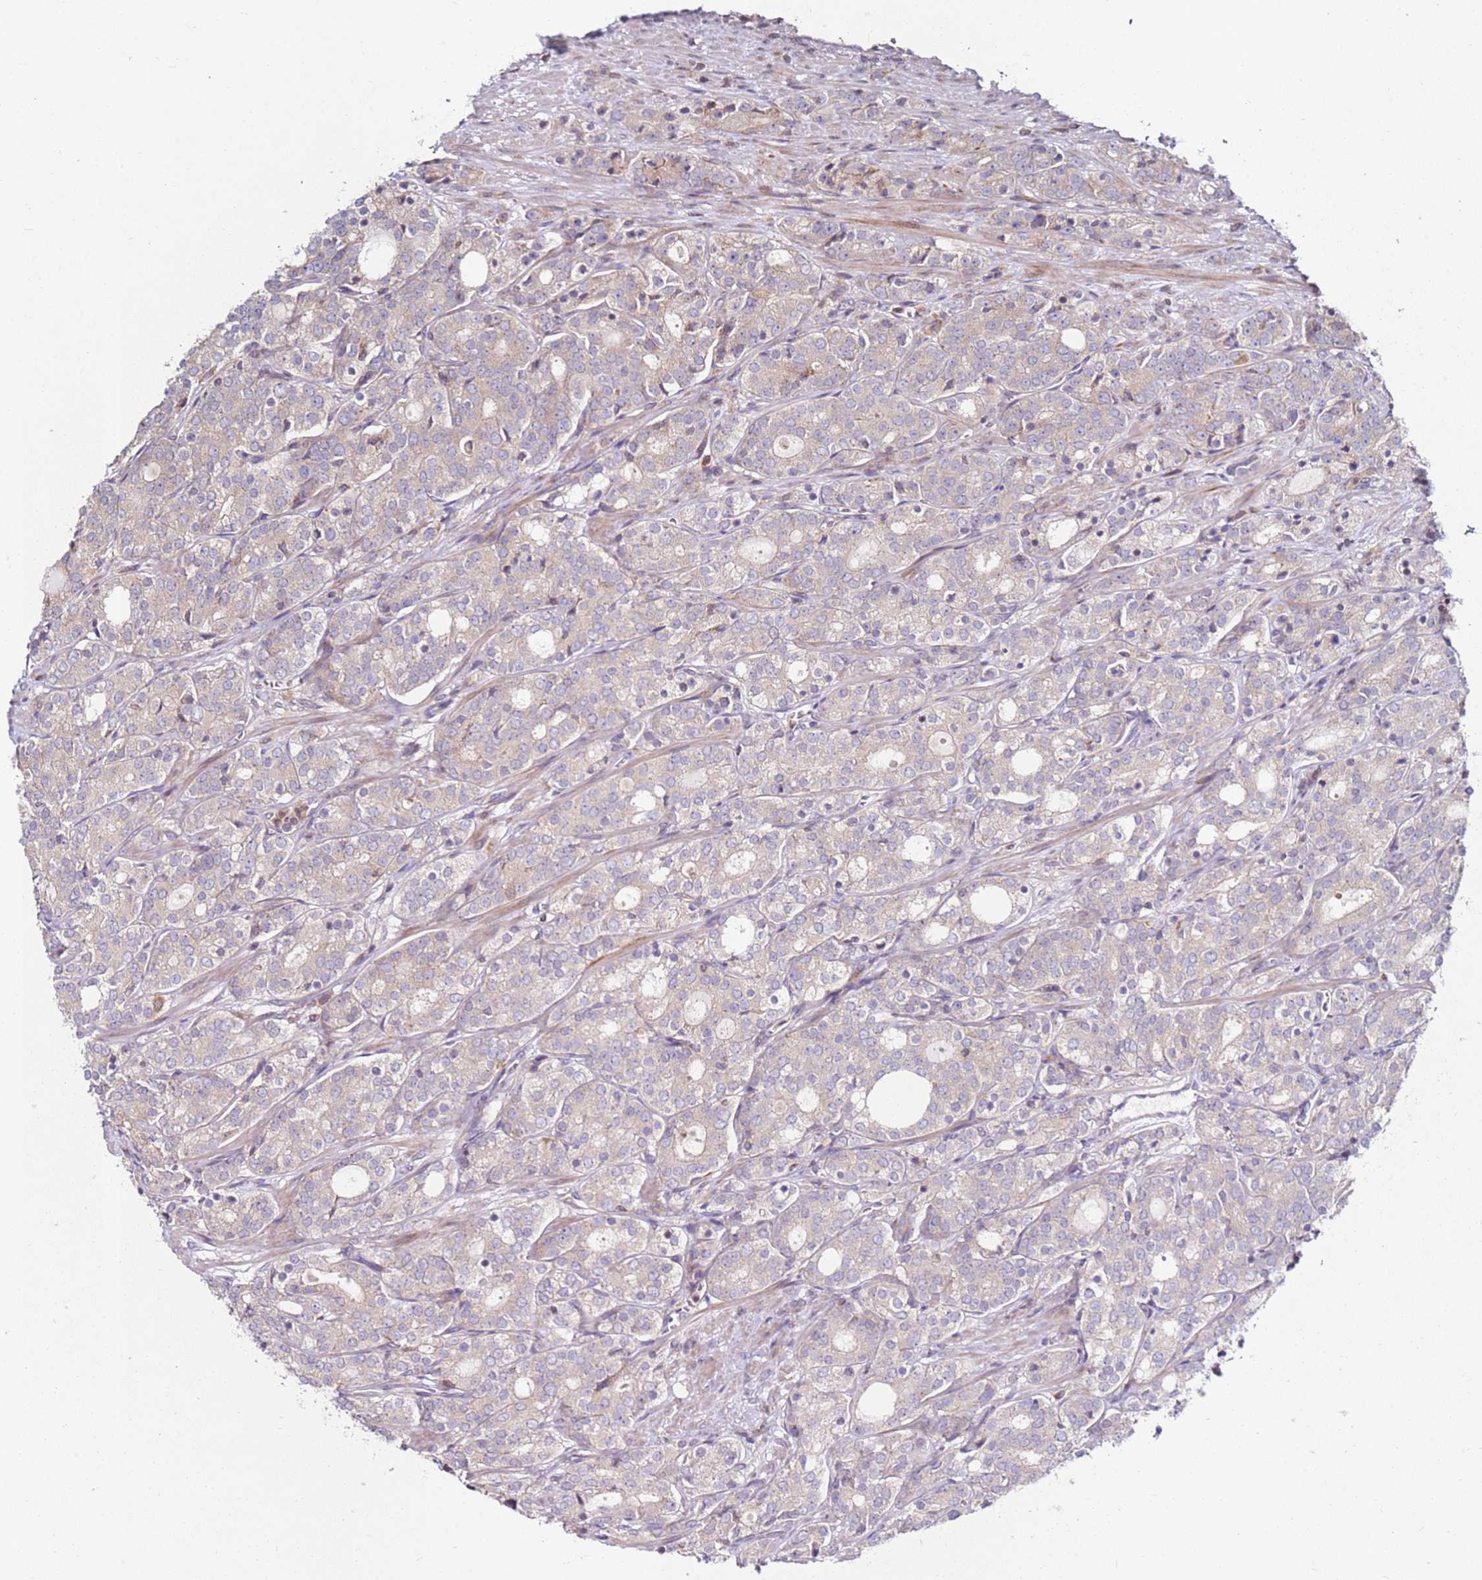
{"staining": {"intensity": "weak", "quantity": ">75%", "location": "cytoplasmic/membranous"}, "tissue": "prostate cancer", "cell_type": "Tumor cells", "image_type": "cancer", "snomed": [{"axis": "morphology", "description": "Adenocarcinoma, High grade"}, {"axis": "topography", "description": "Prostate"}], "caption": "High-grade adenocarcinoma (prostate) stained for a protein (brown) demonstrates weak cytoplasmic/membranous positive expression in approximately >75% of tumor cells.", "gene": "CNOT9", "patient": {"sex": "male", "age": 64}}